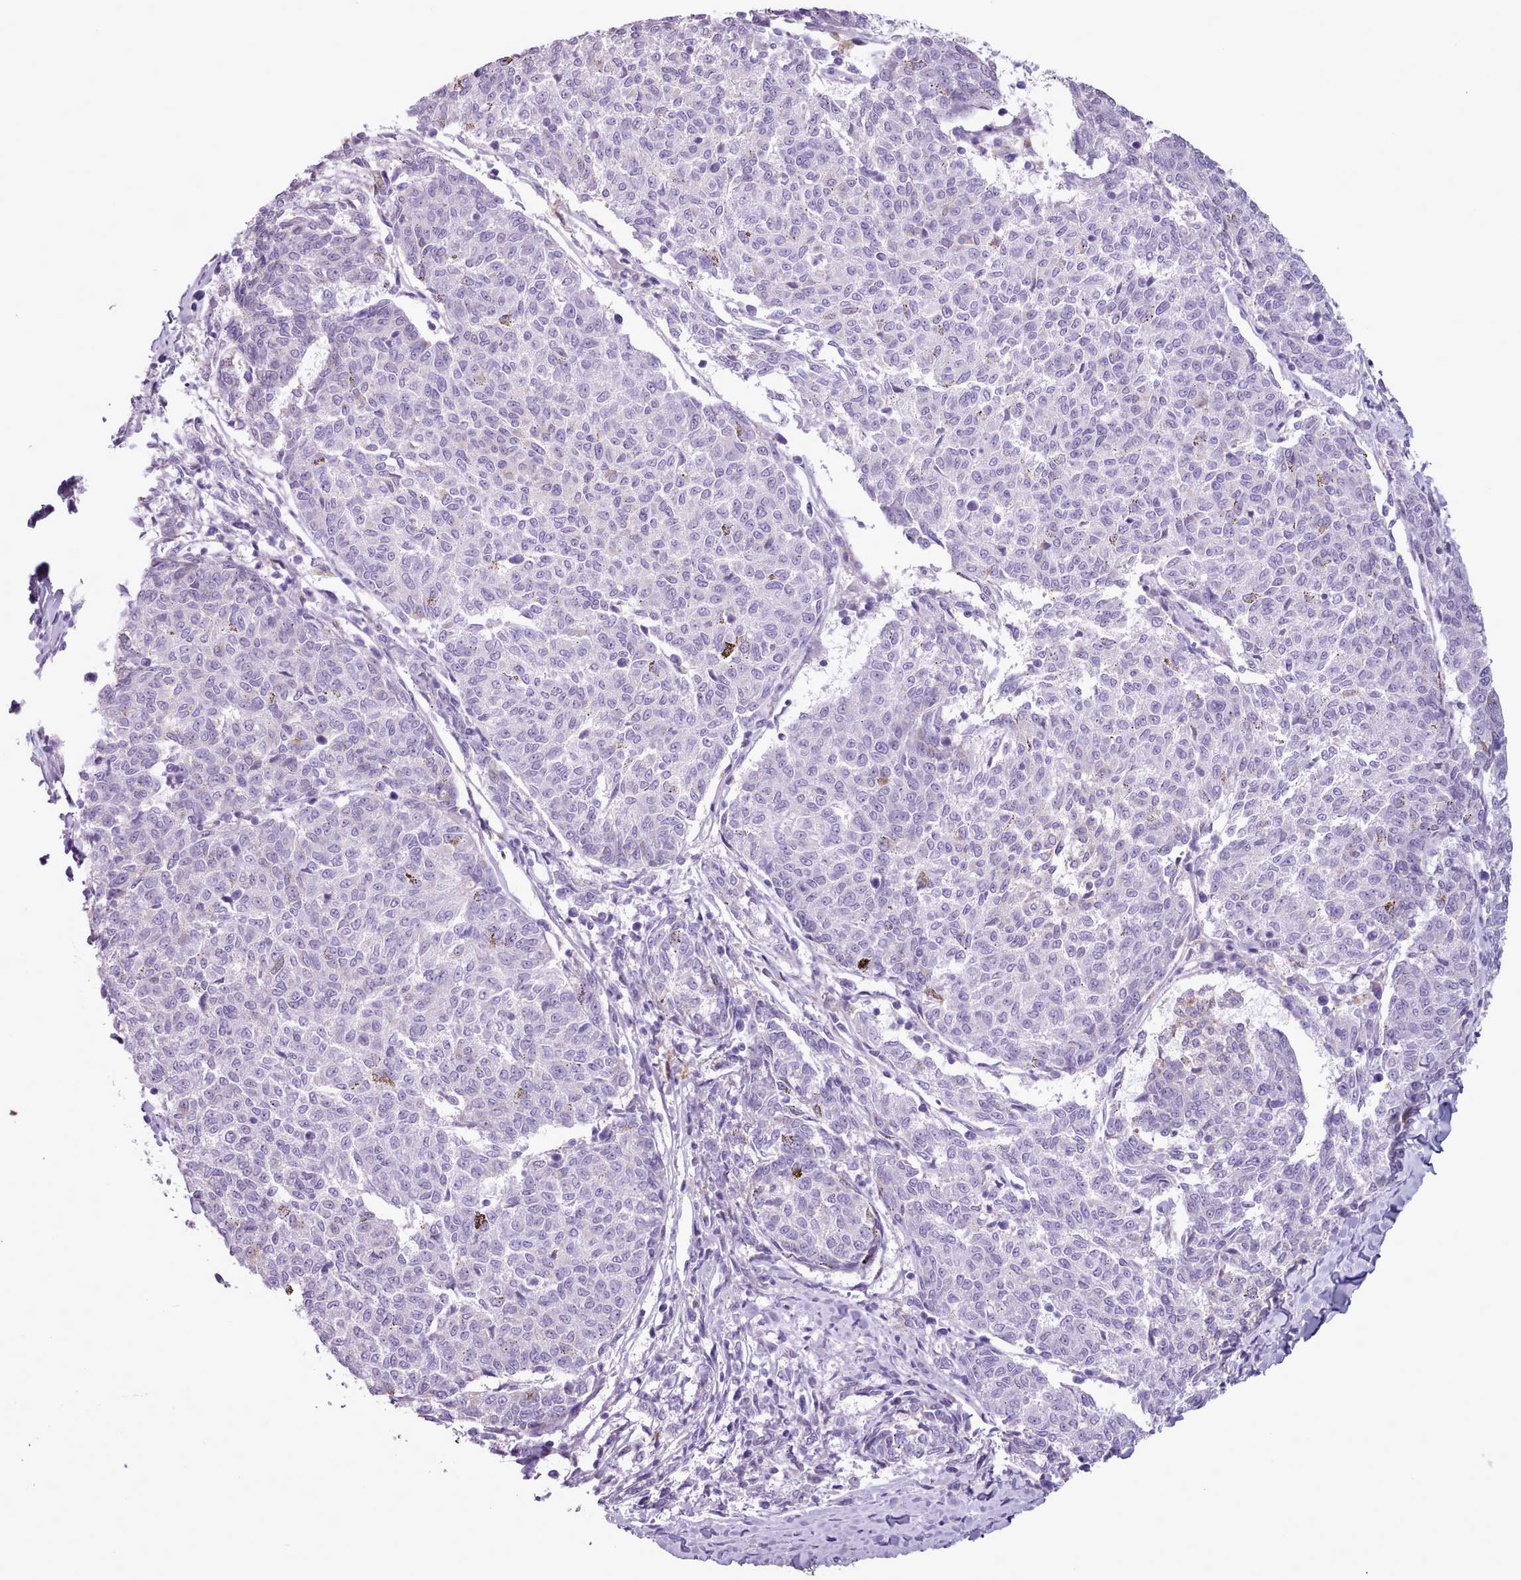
{"staining": {"intensity": "negative", "quantity": "none", "location": "none"}, "tissue": "melanoma", "cell_type": "Tumor cells", "image_type": "cancer", "snomed": [{"axis": "morphology", "description": "Malignant melanoma, NOS"}, {"axis": "topography", "description": "Skin"}], "caption": "DAB (3,3'-diaminobenzidine) immunohistochemical staining of human melanoma reveals no significant expression in tumor cells. (DAB (3,3'-diaminobenzidine) immunohistochemistry (IHC), high magnification).", "gene": "AK4", "patient": {"sex": "female", "age": 72}}